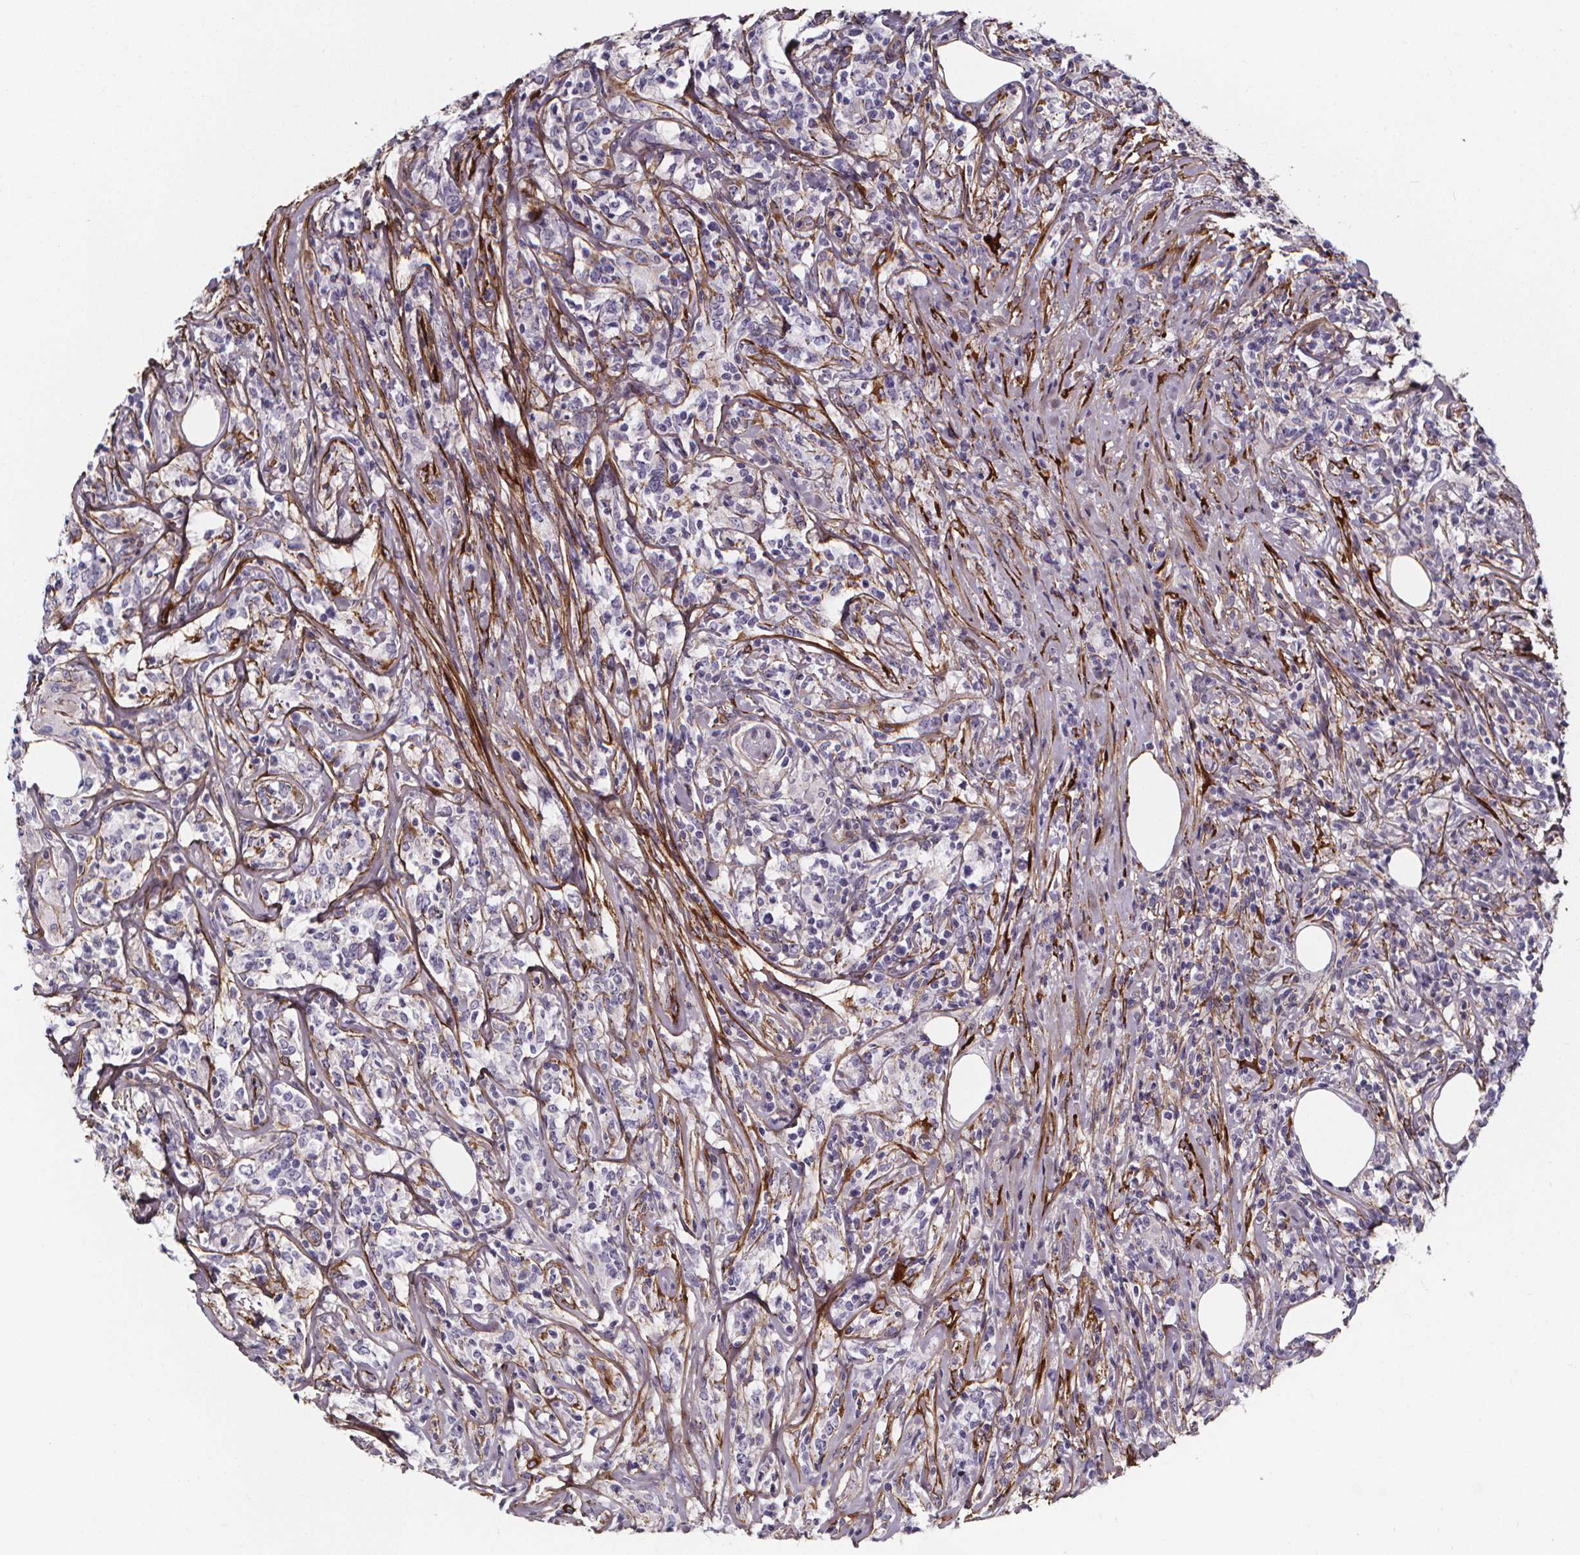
{"staining": {"intensity": "negative", "quantity": "none", "location": "none"}, "tissue": "lymphoma", "cell_type": "Tumor cells", "image_type": "cancer", "snomed": [{"axis": "morphology", "description": "Malignant lymphoma, non-Hodgkin's type, High grade"}, {"axis": "topography", "description": "Lymph node"}], "caption": "Immunohistochemistry micrograph of human high-grade malignant lymphoma, non-Hodgkin's type stained for a protein (brown), which demonstrates no positivity in tumor cells.", "gene": "AEBP1", "patient": {"sex": "female", "age": 84}}